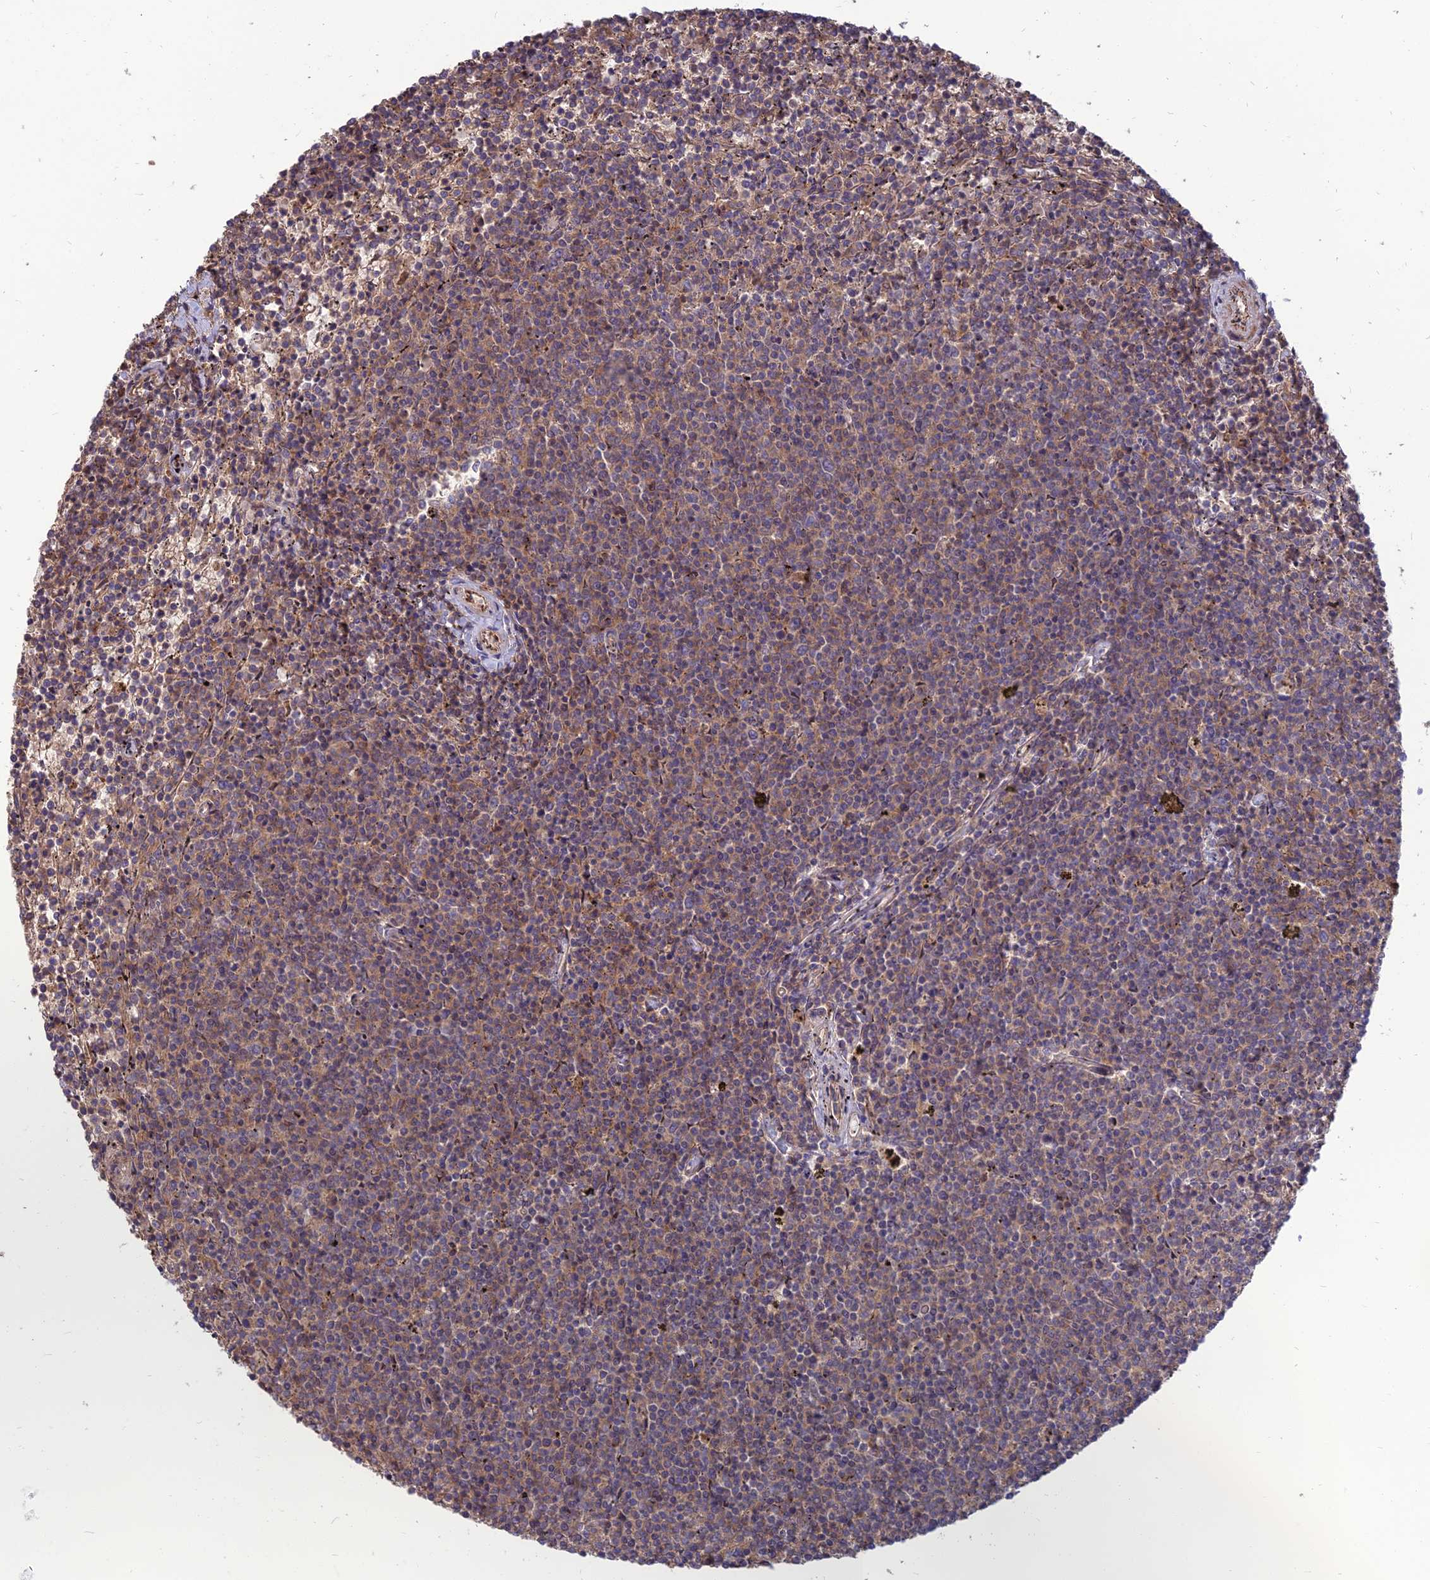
{"staining": {"intensity": "moderate", "quantity": "25%-75%", "location": "cytoplasmic/membranous"}, "tissue": "lymphoma", "cell_type": "Tumor cells", "image_type": "cancer", "snomed": [{"axis": "morphology", "description": "Malignant lymphoma, non-Hodgkin's type, Low grade"}, {"axis": "topography", "description": "Spleen"}], "caption": "Immunohistochemistry of human lymphoma demonstrates medium levels of moderate cytoplasmic/membranous positivity in approximately 25%-75% of tumor cells. The staining was performed using DAB (3,3'-diaminobenzidine) to visualize the protein expression in brown, while the nuclei were stained in blue with hematoxylin (Magnification: 20x).", "gene": "OPA3", "patient": {"sex": "female", "age": 50}}